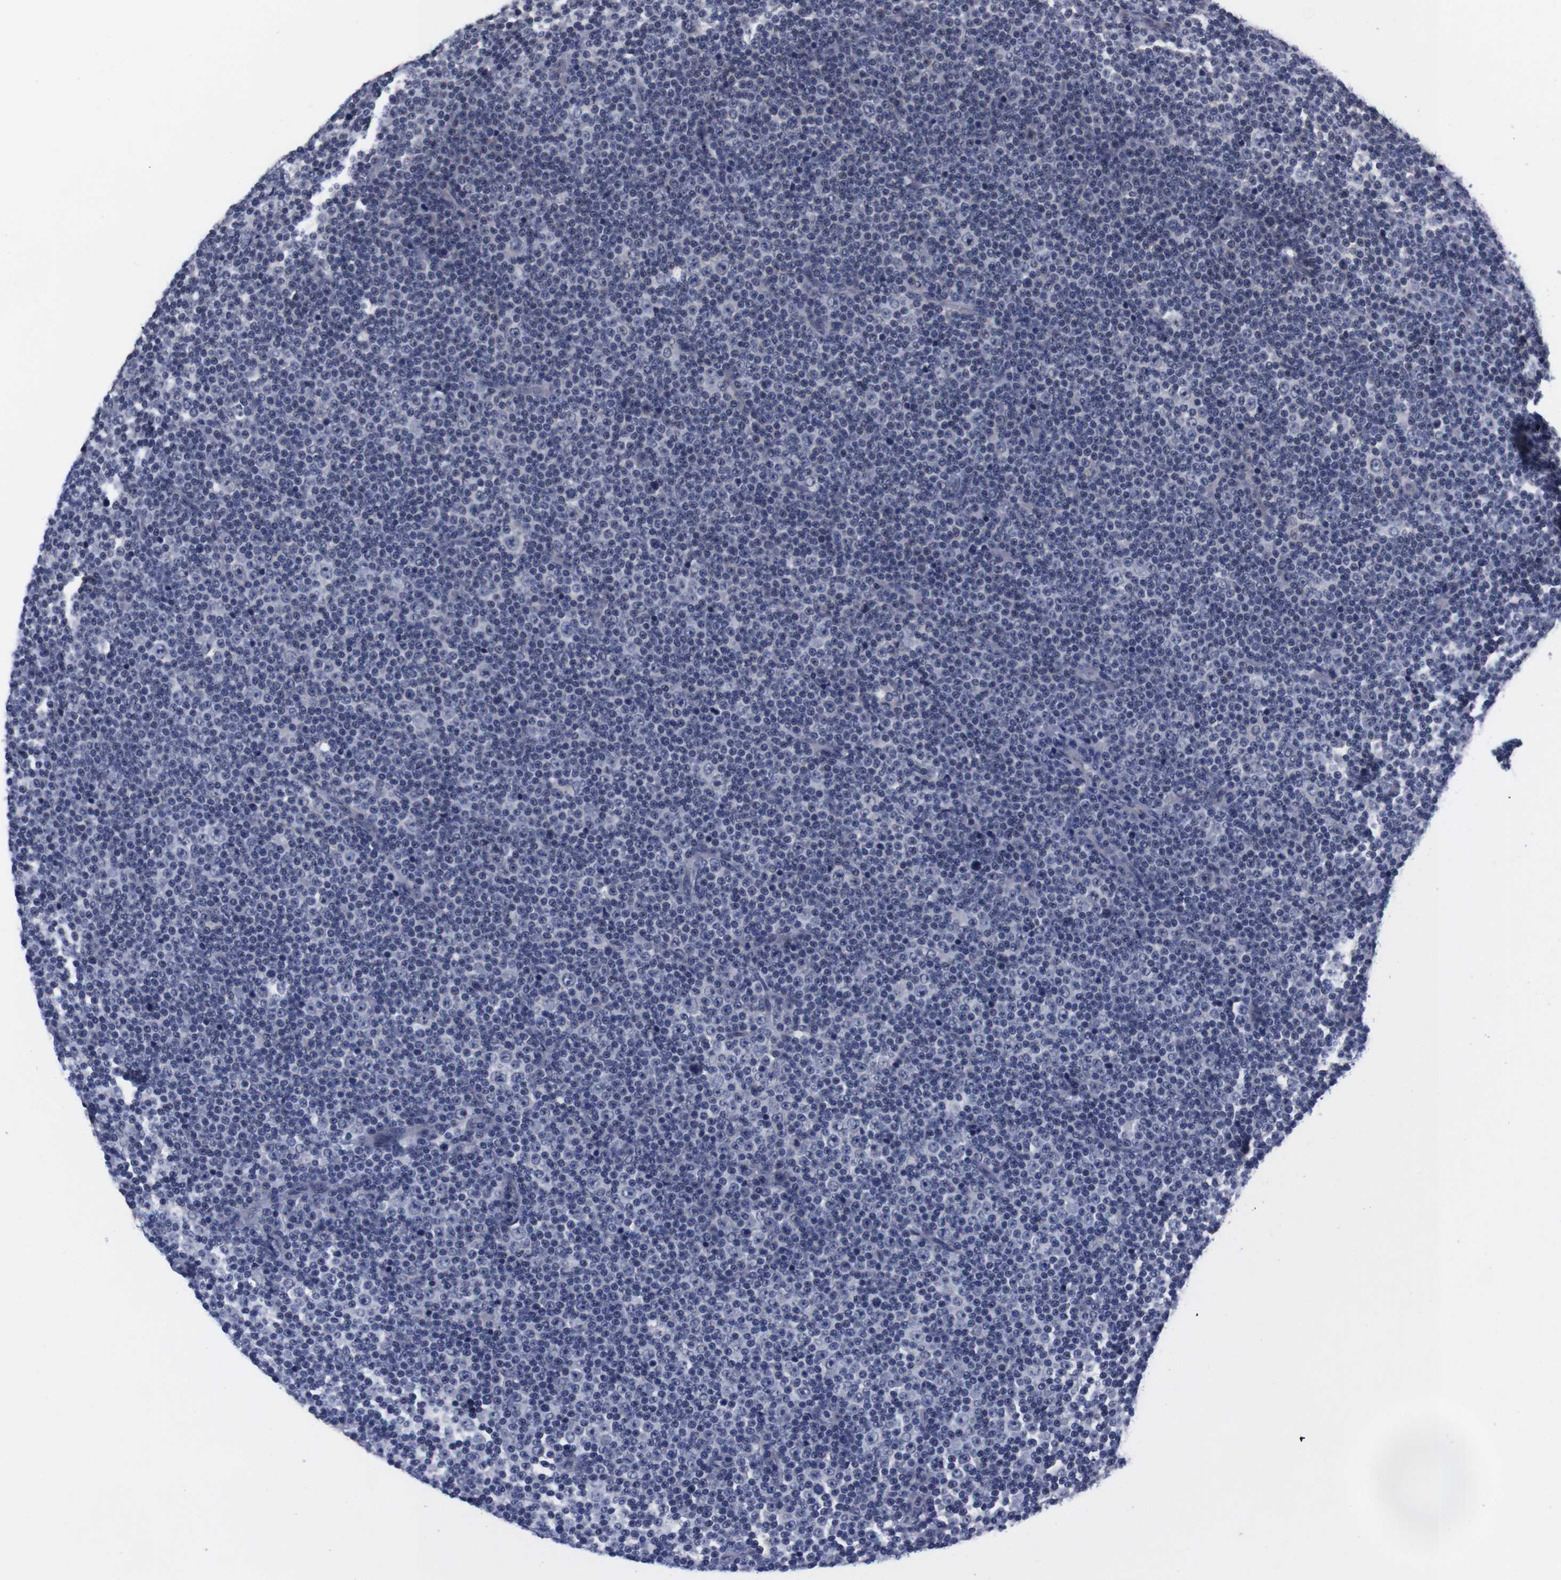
{"staining": {"intensity": "negative", "quantity": "none", "location": "none"}, "tissue": "lymphoma", "cell_type": "Tumor cells", "image_type": "cancer", "snomed": [{"axis": "morphology", "description": "Malignant lymphoma, non-Hodgkin's type, Low grade"}, {"axis": "topography", "description": "Lymph node"}], "caption": "Immunohistochemistry histopathology image of low-grade malignant lymphoma, non-Hodgkin's type stained for a protein (brown), which reveals no staining in tumor cells.", "gene": "TNFRSF21", "patient": {"sex": "female", "age": 67}}